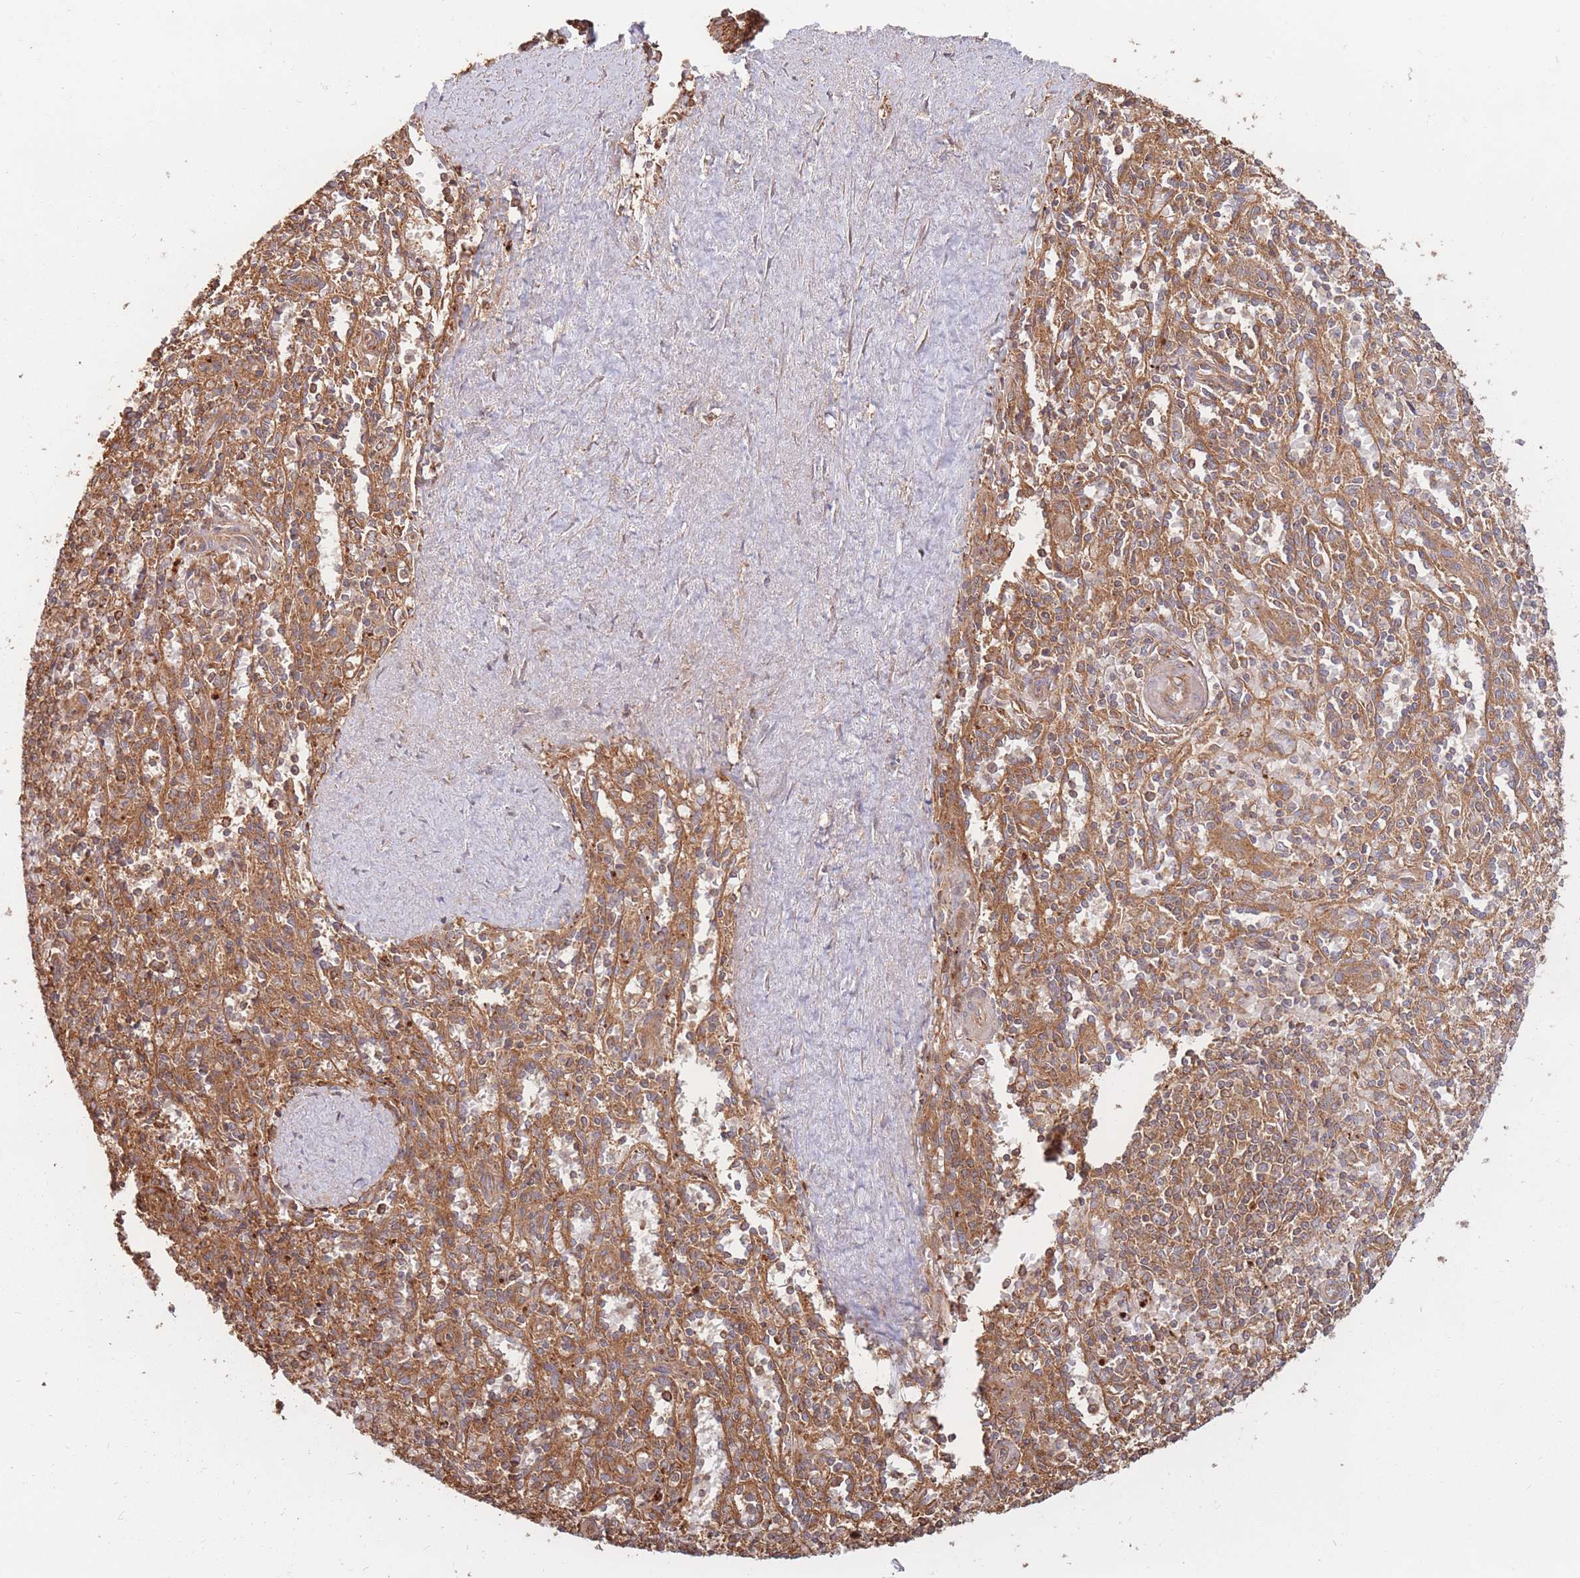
{"staining": {"intensity": "moderate", "quantity": "25%-75%", "location": "cytoplasmic/membranous"}, "tissue": "spleen", "cell_type": "Cells in red pulp", "image_type": "normal", "snomed": [{"axis": "morphology", "description": "Normal tissue, NOS"}, {"axis": "topography", "description": "Spleen"}], "caption": "This is a micrograph of immunohistochemistry (IHC) staining of unremarkable spleen, which shows moderate positivity in the cytoplasmic/membranous of cells in red pulp.", "gene": "RASSF2", "patient": {"sex": "female", "age": 70}}